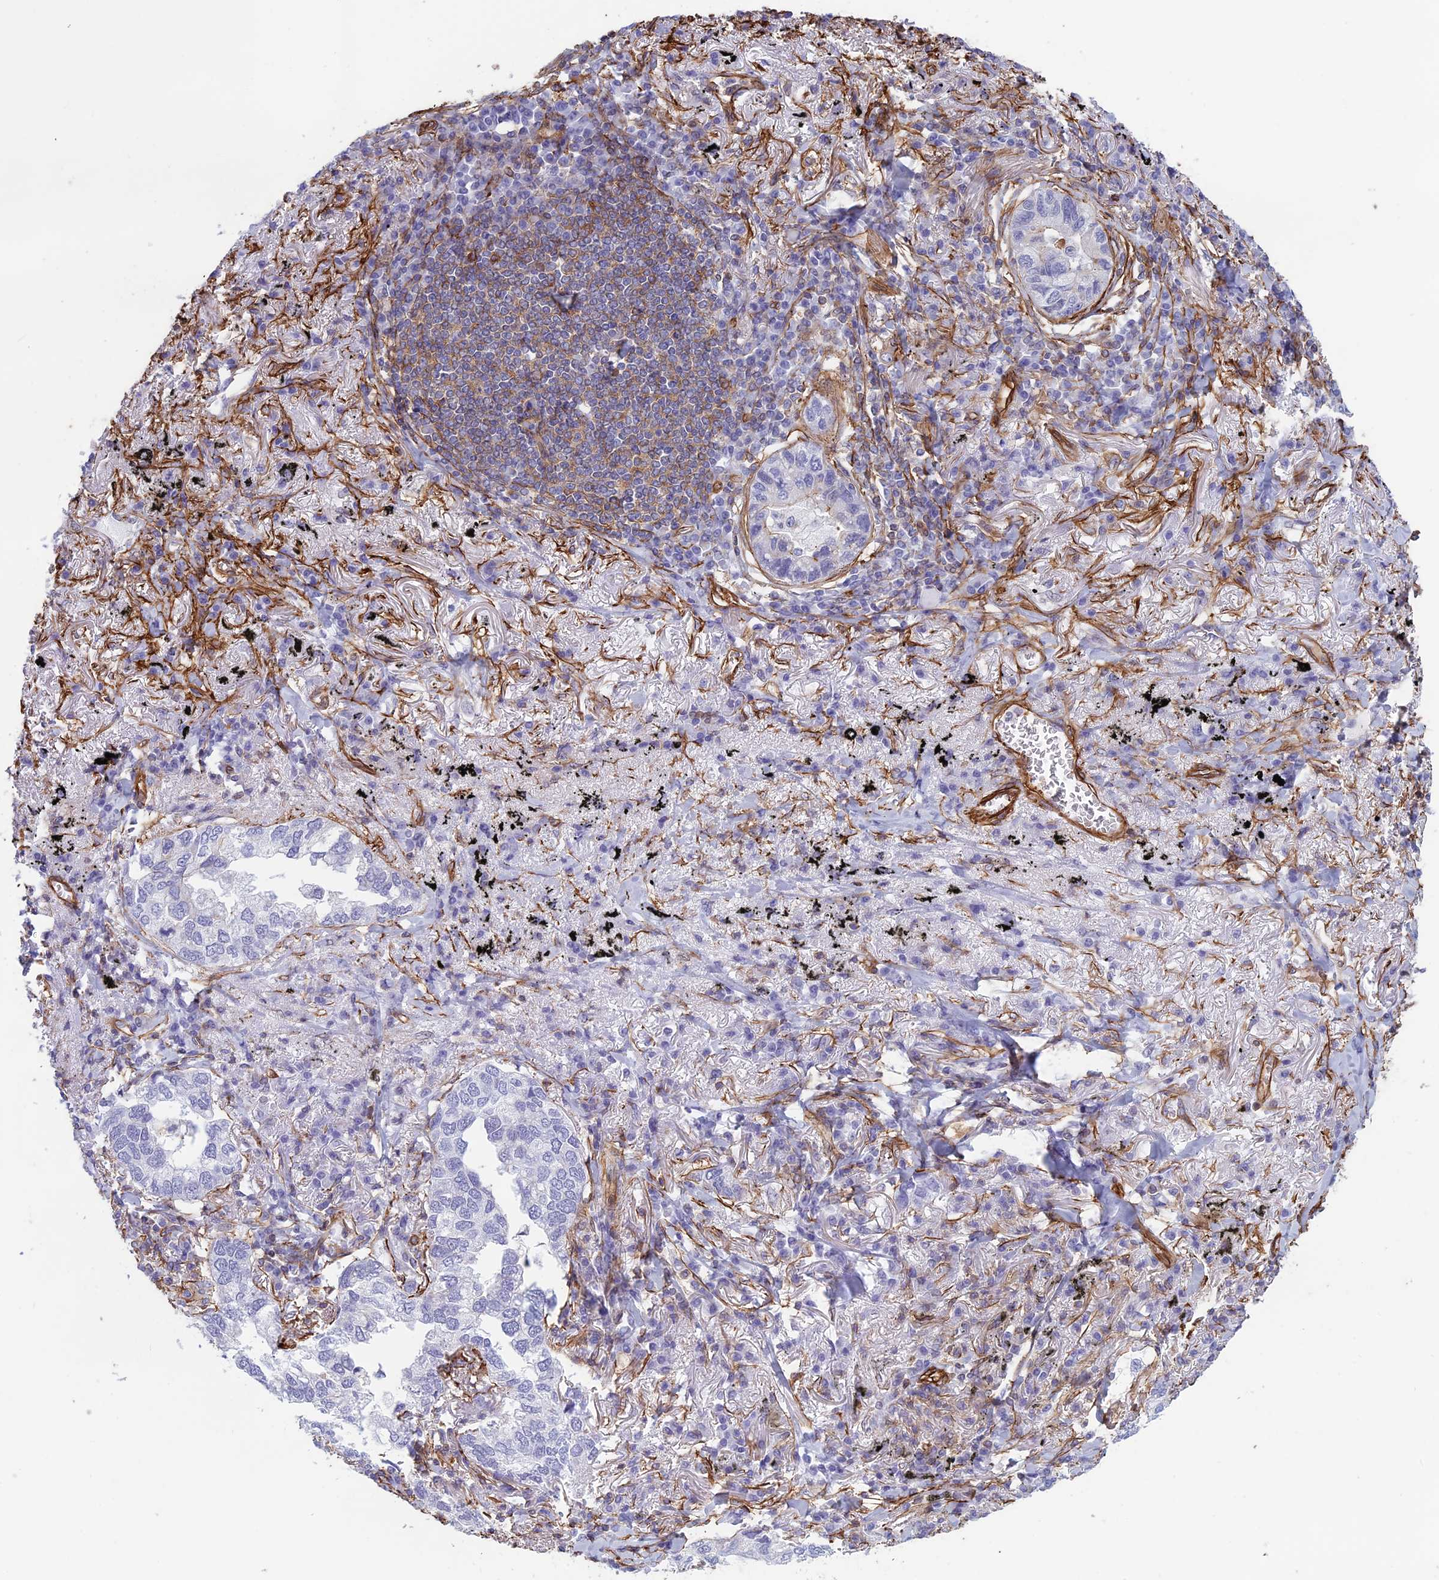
{"staining": {"intensity": "negative", "quantity": "none", "location": "none"}, "tissue": "lung cancer", "cell_type": "Tumor cells", "image_type": "cancer", "snomed": [{"axis": "morphology", "description": "Adenocarcinoma, NOS"}, {"axis": "topography", "description": "Lung"}], "caption": "The image shows no significant positivity in tumor cells of lung cancer (adenocarcinoma). The staining is performed using DAB (3,3'-diaminobenzidine) brown chromogen with nuclei counter-stained in using hematoxylin.", "gene": "ANGPTL2", "patient": {"sex": "male", "age": 65}}